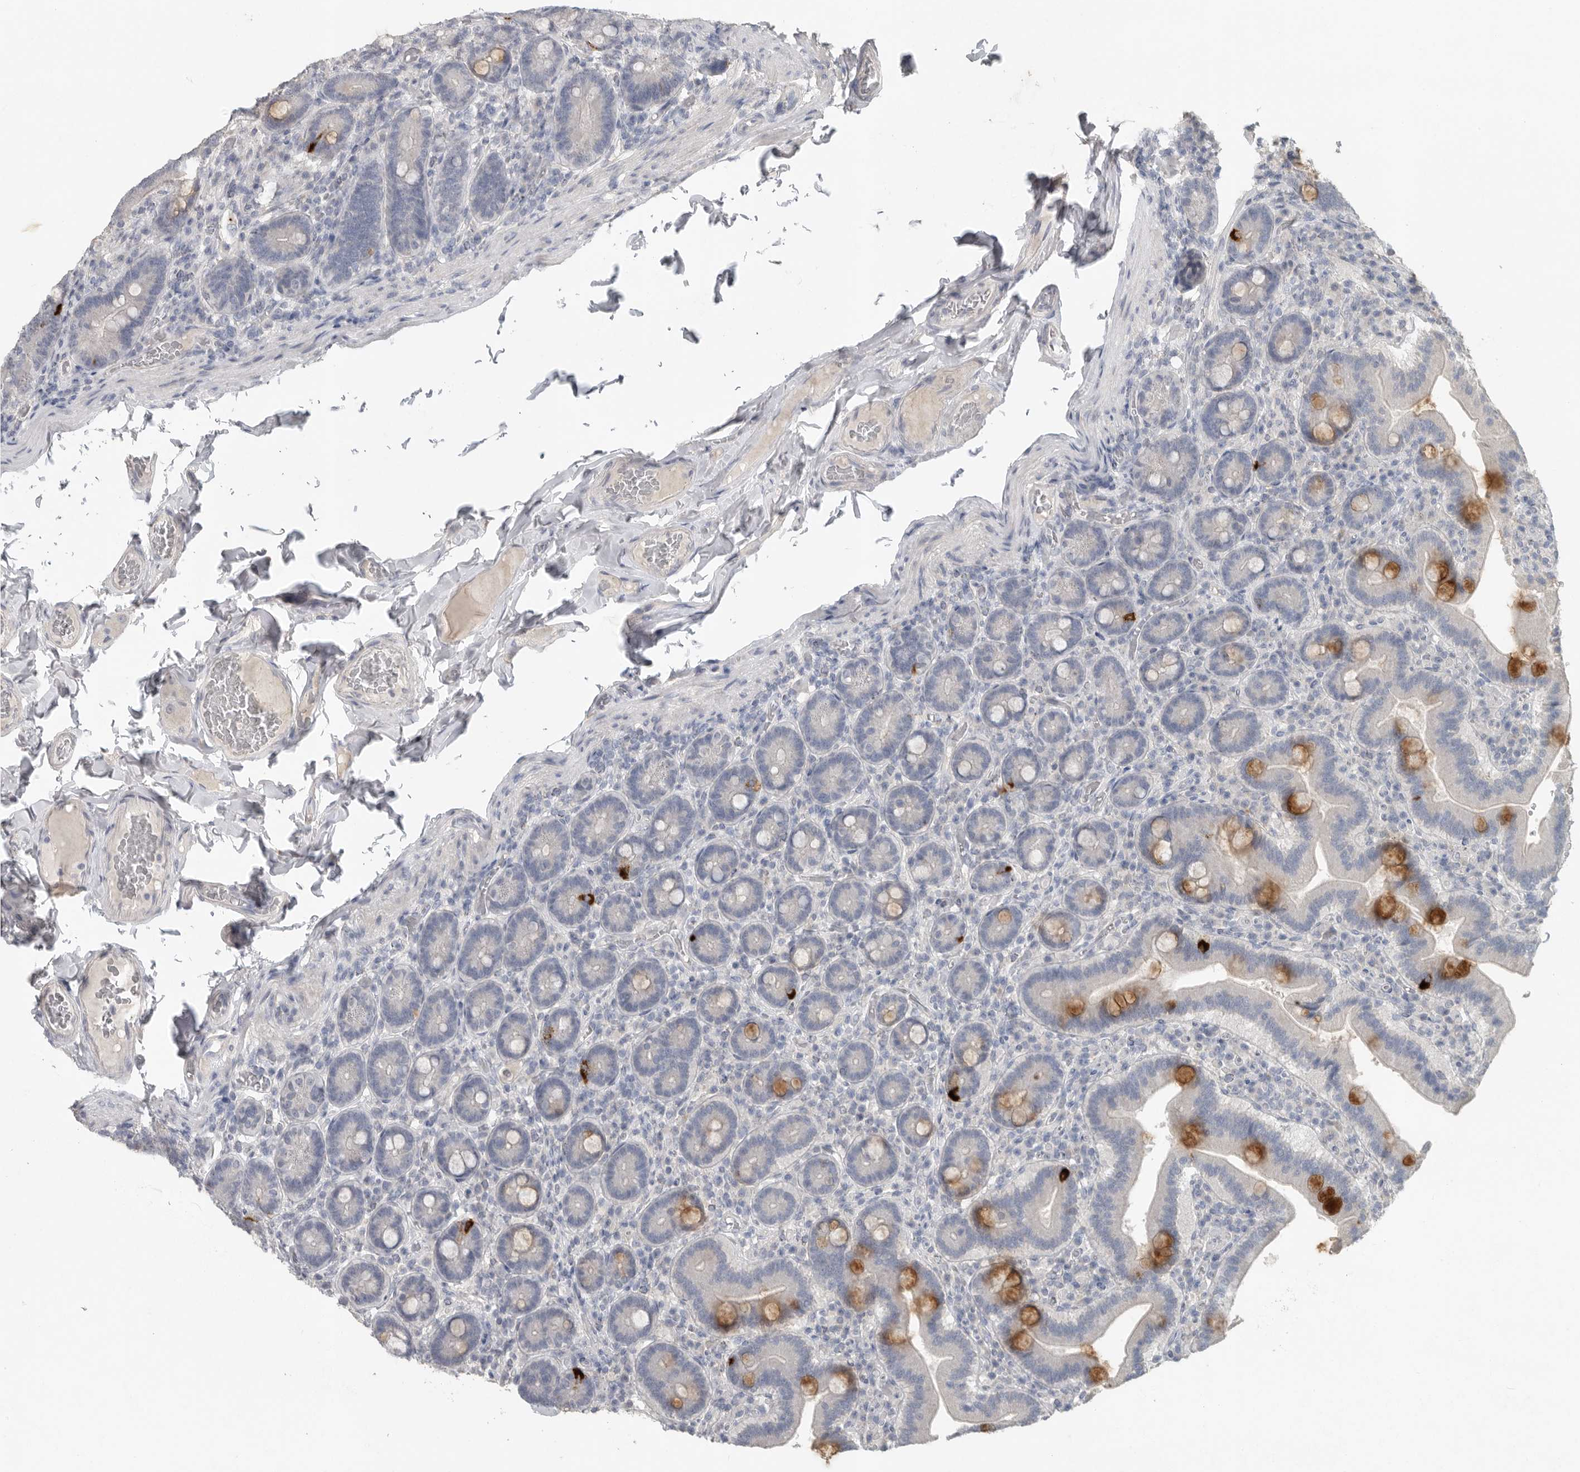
{"staining": {"intensity": "moderate", "quantity": "<25%", "location": "cytoplasmic/membranous"}, "tissue": "duodenum", "cell_type": "Glandular cells", "image_type": "normal", "snomed": [{"axis": "morphology", "description": "Normal tissue, NOS"}, {"axis": "topography", "description": "Duodenum"}], "caption": "This photomicrograph demonstrates immunohistochemistry (IHC) staining of normal human duodenum, with low moderate cytoplasmic/membranous positivity in approximately <25% of glandular cells.", "gene": "REG4", "patient": {"sex": "female", "age": 62}}